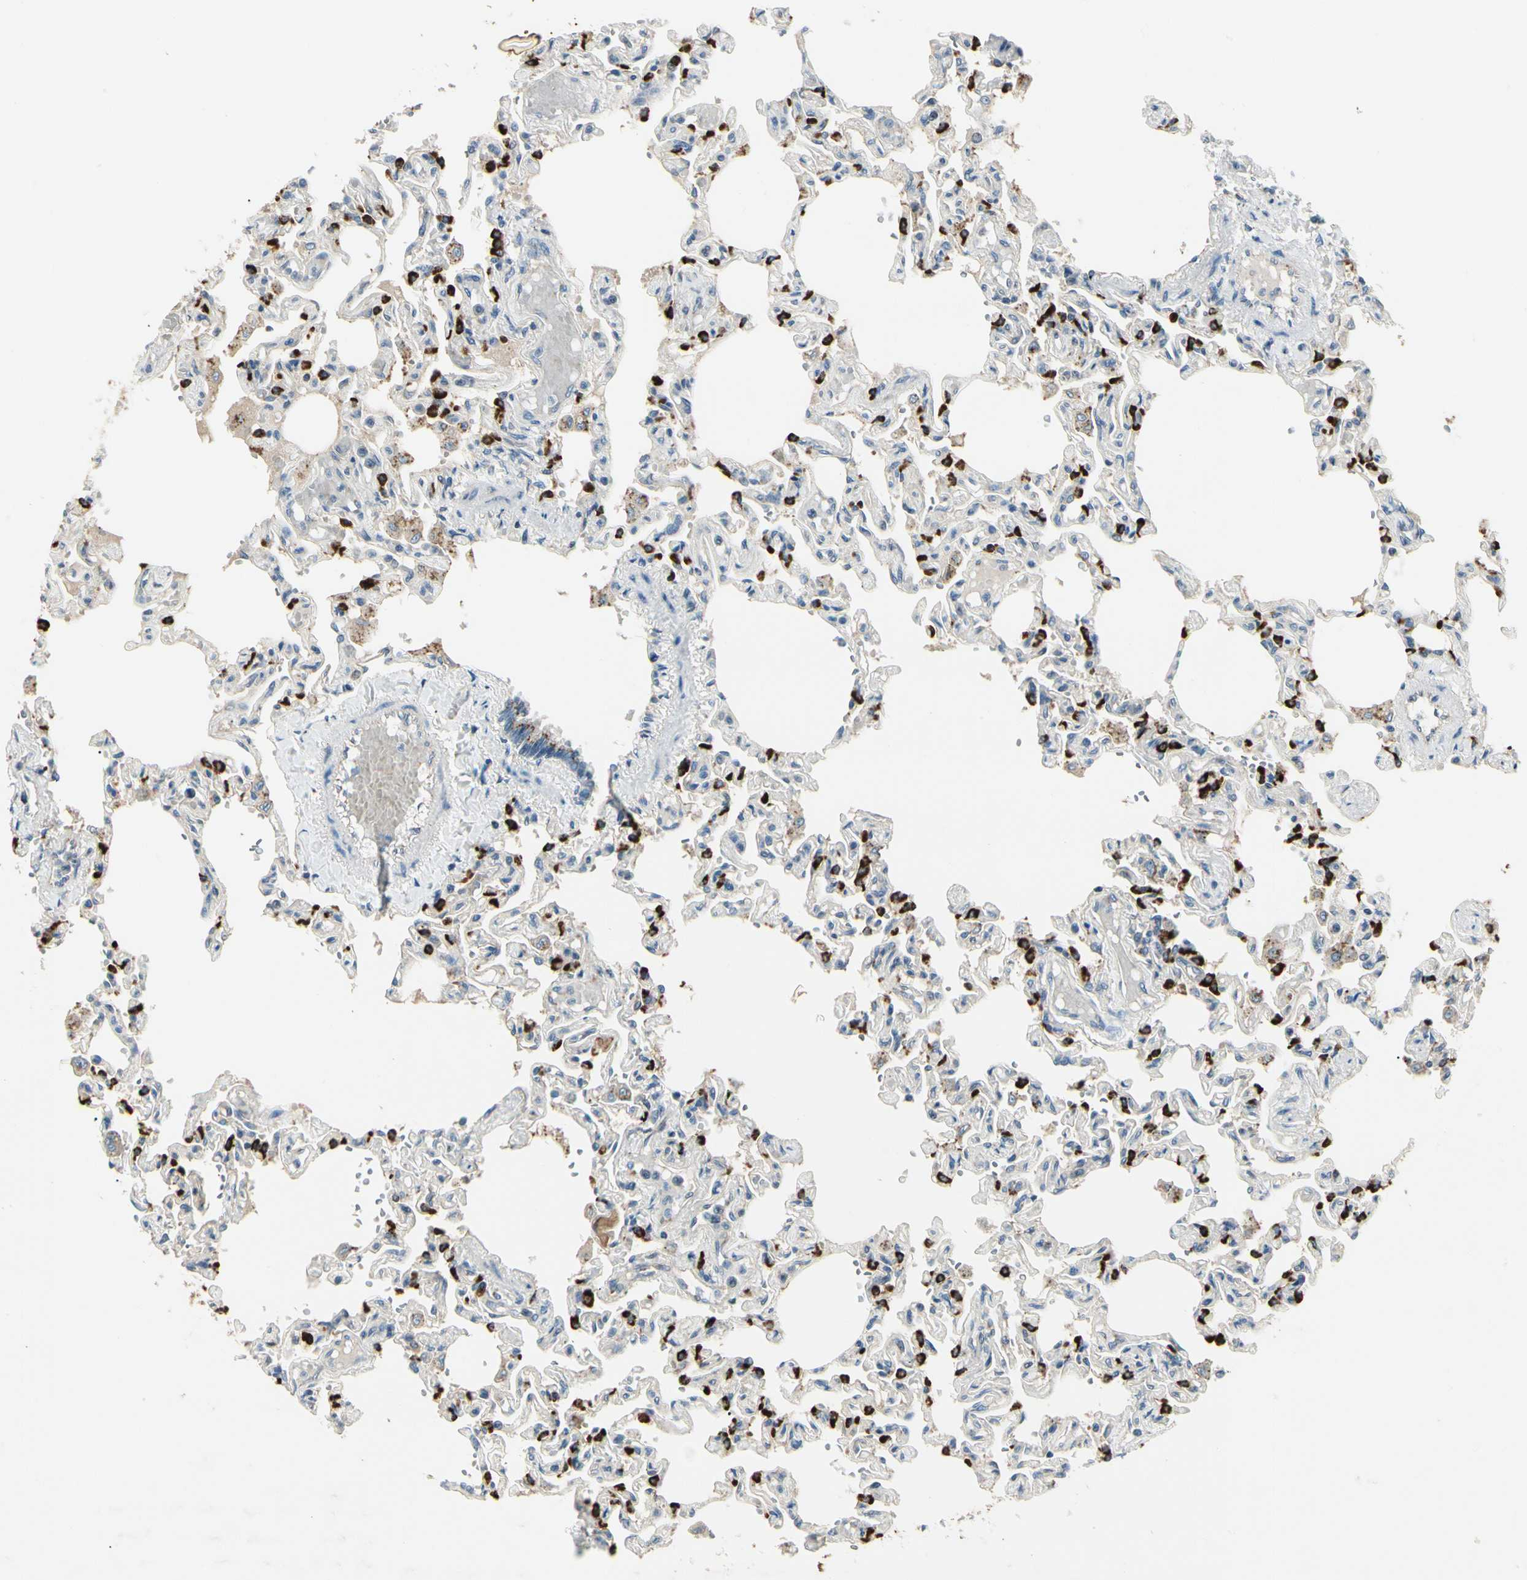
{"staining": {"intensity": "strong", "quantity": "25%-75%", "location": "cytoplasmic/membranous"}, "tissue": "lung", "cell_type": "Alveolar cells", "image_type": "normal", "snomed": [{"axis": "morphology", "description": "Normal tissue, NOS"}, {"axis": "topography", "description": "Lung"}], "caption": "This is an image of immunohistochemistry staining of benign lung, which shows strong positivity in the cytoplasmic/membranous of alveolar cells.", "gene": "ABCA3", "patient": {"sex": "male", "age": 21}}